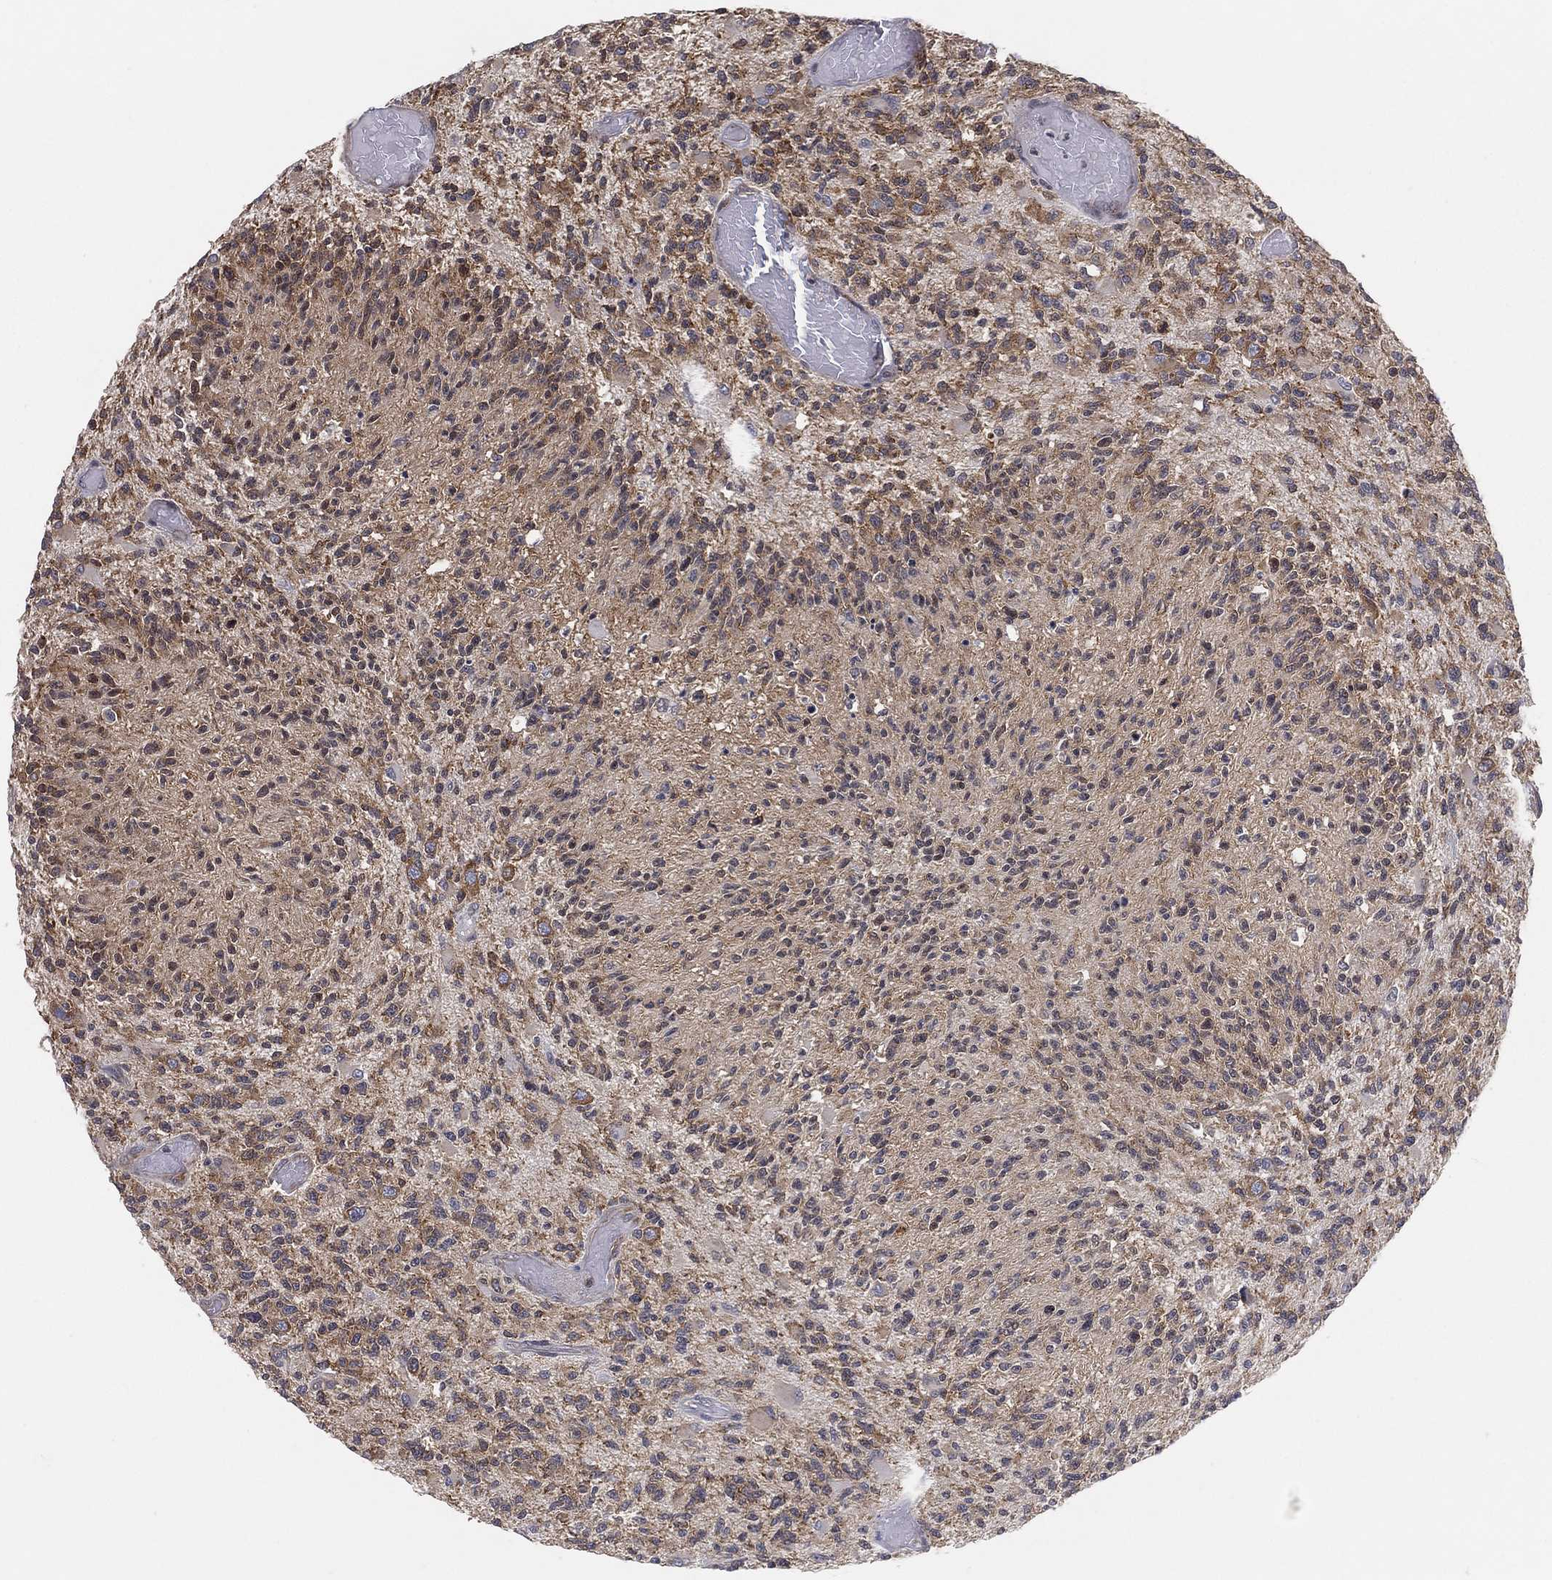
{"staining": {"intensity": "weak", "quantity": "25%-75%", "location": "cytoplasmic/membranous"}, "tissue": "glioma", "cell_type": "Tumor cells", "image_type": "cancer", "snomed": [{"axis": "morphology", "description": "Glioma, malignant, High grade"}, {"axis": "topography", "description": "Brain"}], "caption": "Glioma stained for a protein displays weak cytoplasmic/membranous positivity in tumor cells. The staining was performed using DAB to visualize the protein expression in brown, while the nuclei were stained in blue with hematoxylin (Magnification: 20x).", "gene": "TMTC4", "patient": {"sex": "female", "age": 63}}